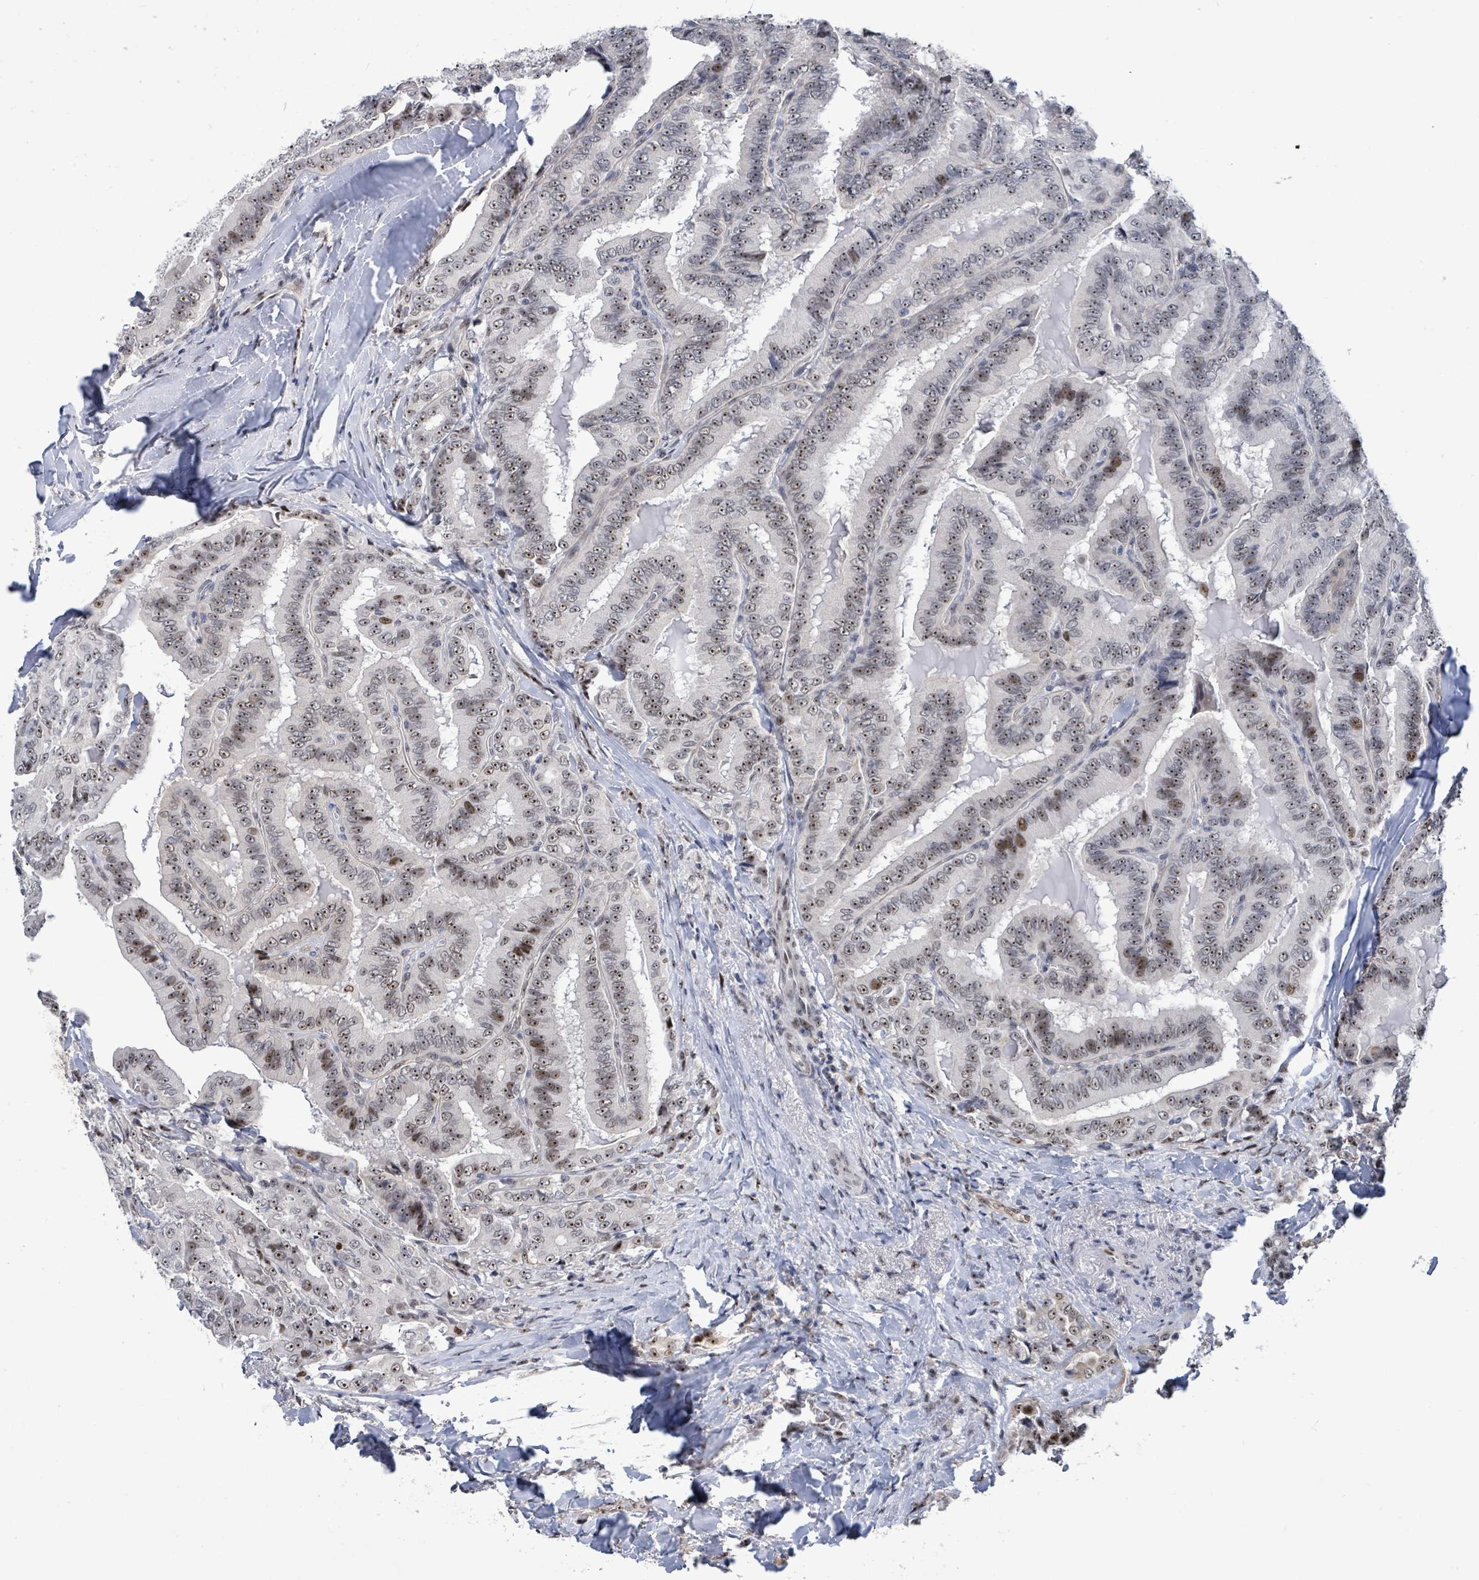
{"staining": {"intensity": "moderate", "quantity": ">75%", "location": "nuclear"}, "tissue": "thyroid cancer", "cell_type": "Tumor cells", "image_type": "cancer", "snomed": [{"axis": "morphology", "description": "Papillary adenocarcinoma, NOS"}, {"axis": "topography", "description": "Thyroid gland"}], "caption": "DAB (3,3'-diaminobenzidine) immunohistochemical staining of human thyroid cancer (papillary adenocarcinoma) reveals moderate nuclear protein positivity in approximately >75% of tumor cells.", "gene": "RRN3", "patient": {"sex": "male", "age": 61}}